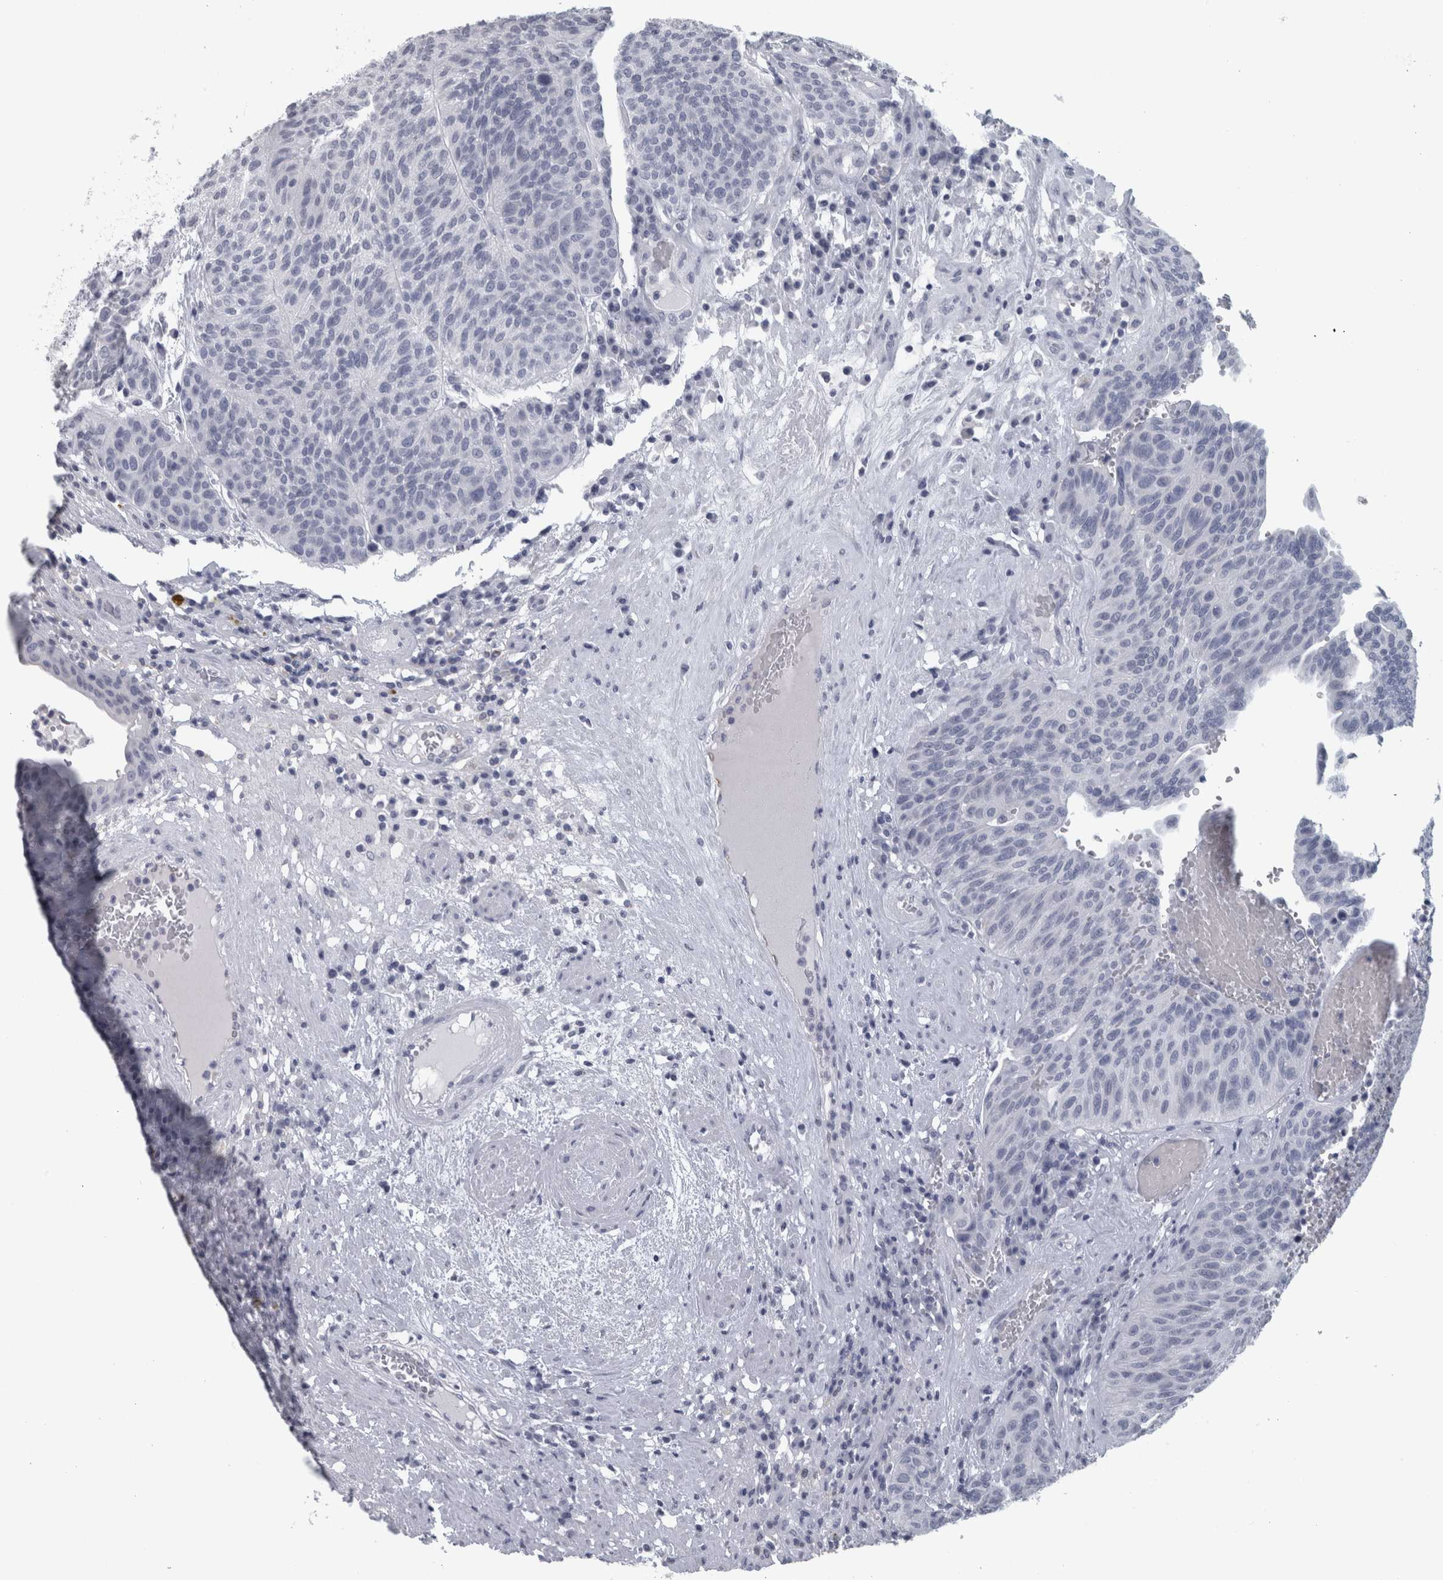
{"staining": {"intensity": "negative", "quantity": "none", "location": "none"}, "tissue": "urothelial cancer", "cell_type": "Tumor cells", "image_type": "cancer", "snomed": [{"axis": "morphology", "description": "Urothelial carcinoma, High grade"}, {"axis": "topography", "description": "Urinary bladder"}], "caption": "This is a micrograph of immunohistochemistry (IHC) staining of urothelial cancer, which shows no staining in tumor cells. Nuclei are stained in blue.", "gene": "CPE", "patient": {"sex": "male", "age": 66}}